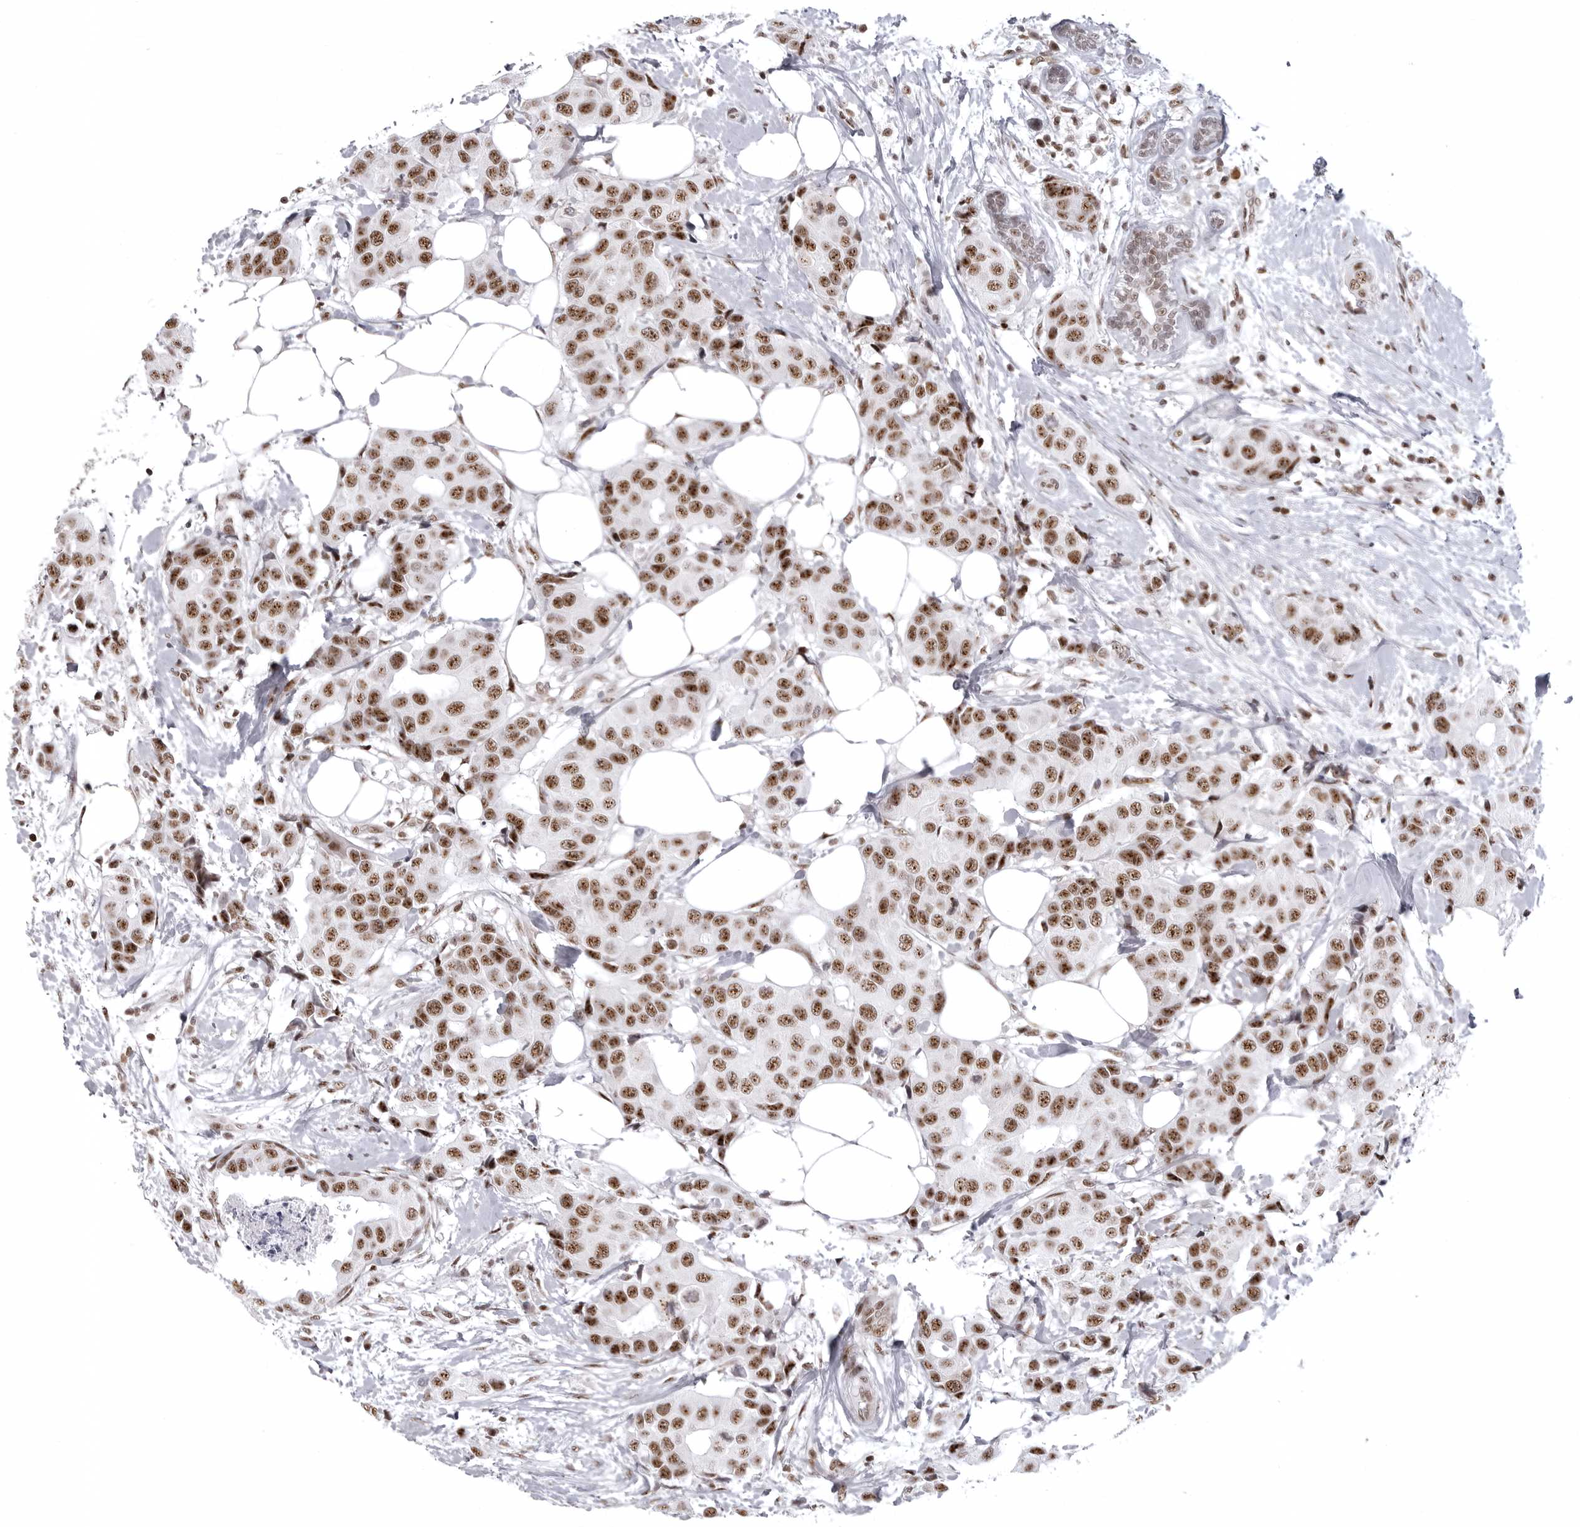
{"staining": {"intensity": "strong", "quantity": ">75%", "location": "nuclear"}, "tissue": "breast cancer", "cell_type": "Tumor cells", "image_type": "cancer", "snomed": [{"axis": "morphology", "description": "Normal tissue, NOS"}, {"axis": "morphology", "description": "Duct carcinoma"}, {"axis": "topography", "description": "Breast"}], "caption": "Invasive ductal carcinoma (breast) stained for a protein (brown) shows strong nuclear positive expression in about >75% of tumor cells.", "gene": "WRAP53", "patient": {"sex": "female", "age": 39}}